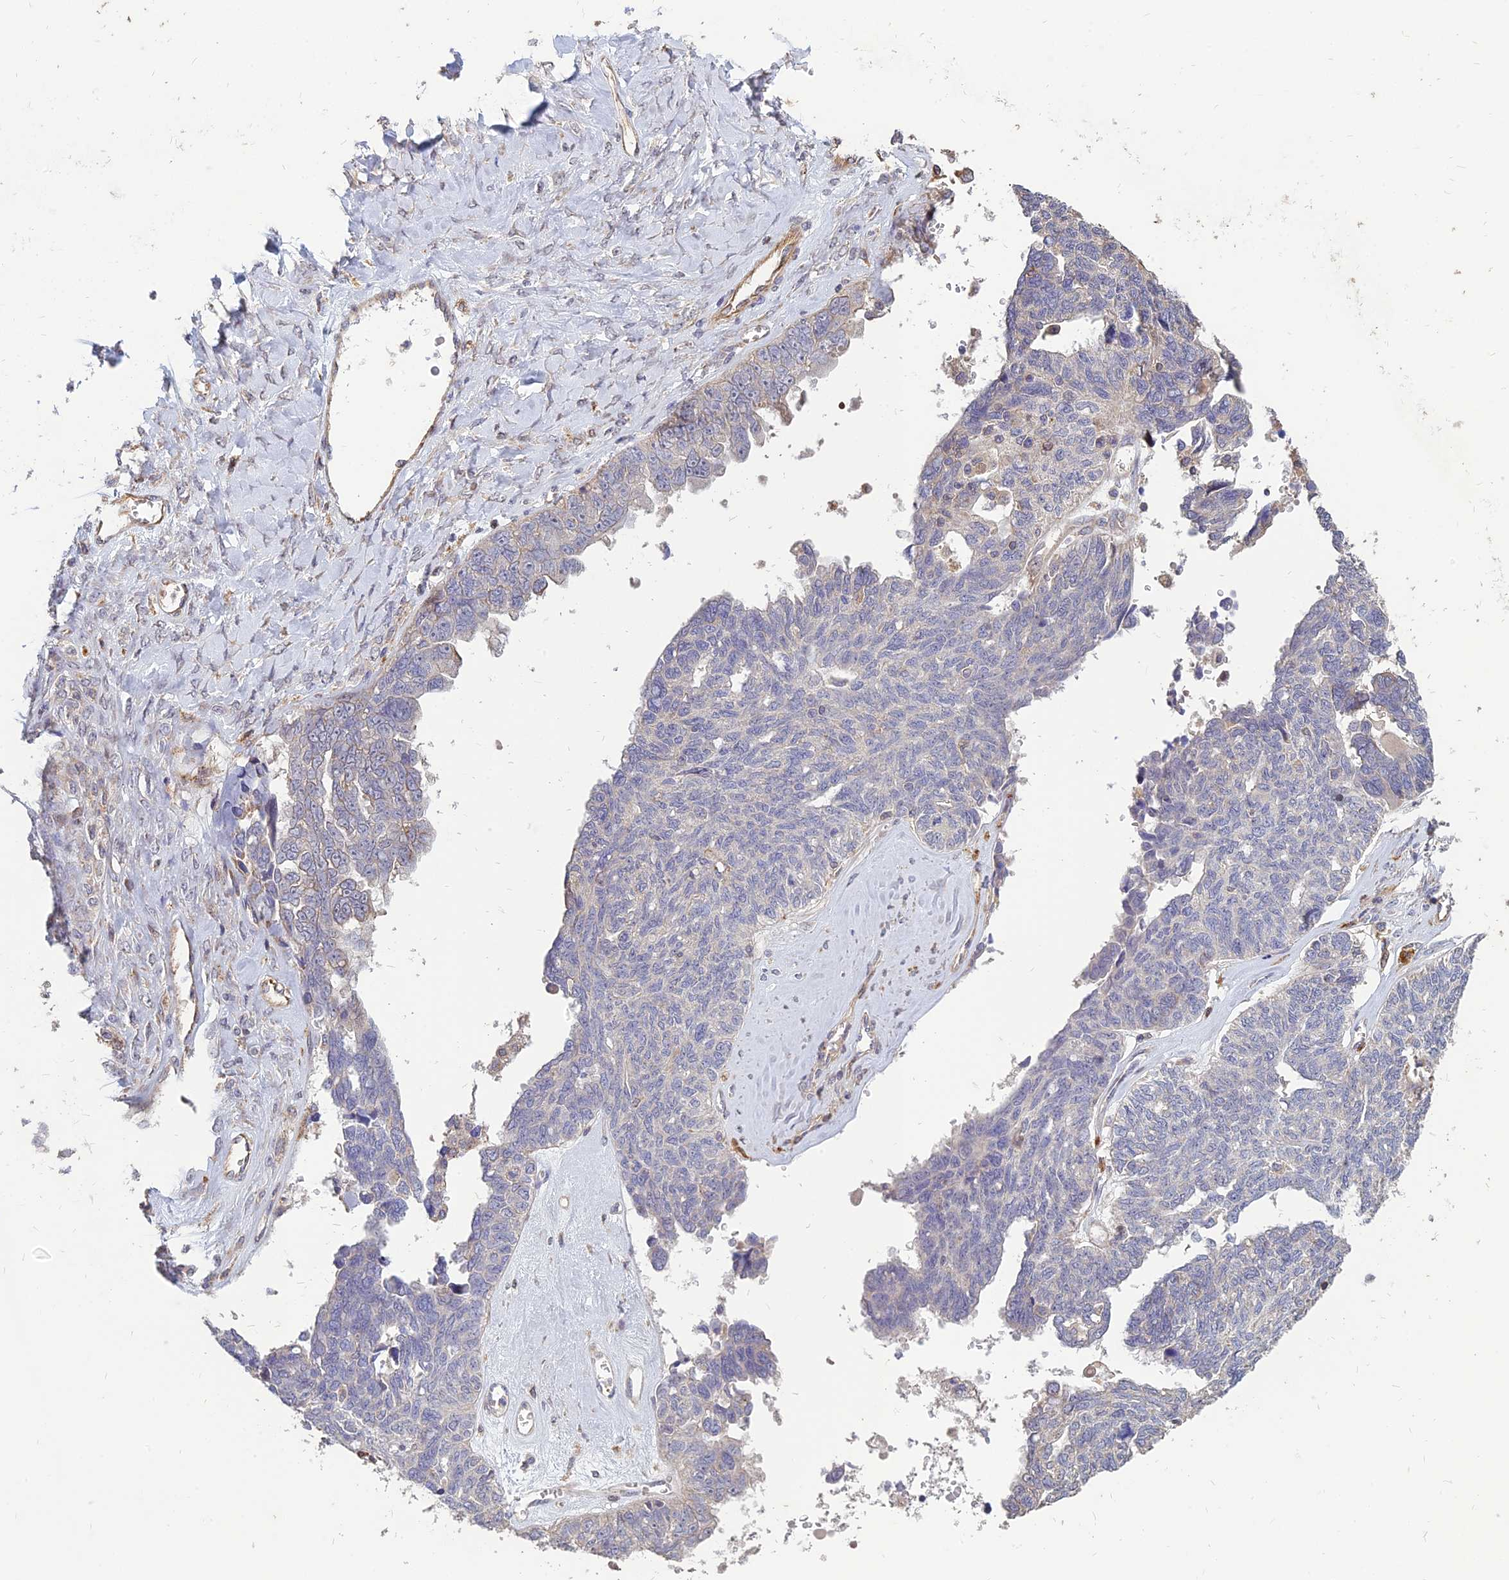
{"staining": {"intensity": "negative", "quantity": "none", "location": "none"}, "tissue": "ovarian cancer", "cell_type": "Tumor cells", "image_type": "cancer", "snomed": [{"axis": "morphology", "description": "Cystadenocarcinoma, serous, NOS"}, {"axis": "topography", "description": "Ovary"}], "caption": "Immunohistochemistry histopathology image of human serous cystadenocarcinoma (ovarian) stained for a protein (brown), which displays no positivity in tumor cells. (Stains: DAB (3,3'-diaminobenzidine) immunohistochemistry (IHC) with hematoxylin counter stain, Microscopy: brightfield microscopy at high magnification).", "gene": "ST3GAL6", "patient": {"sex": "female", "age": 79}}